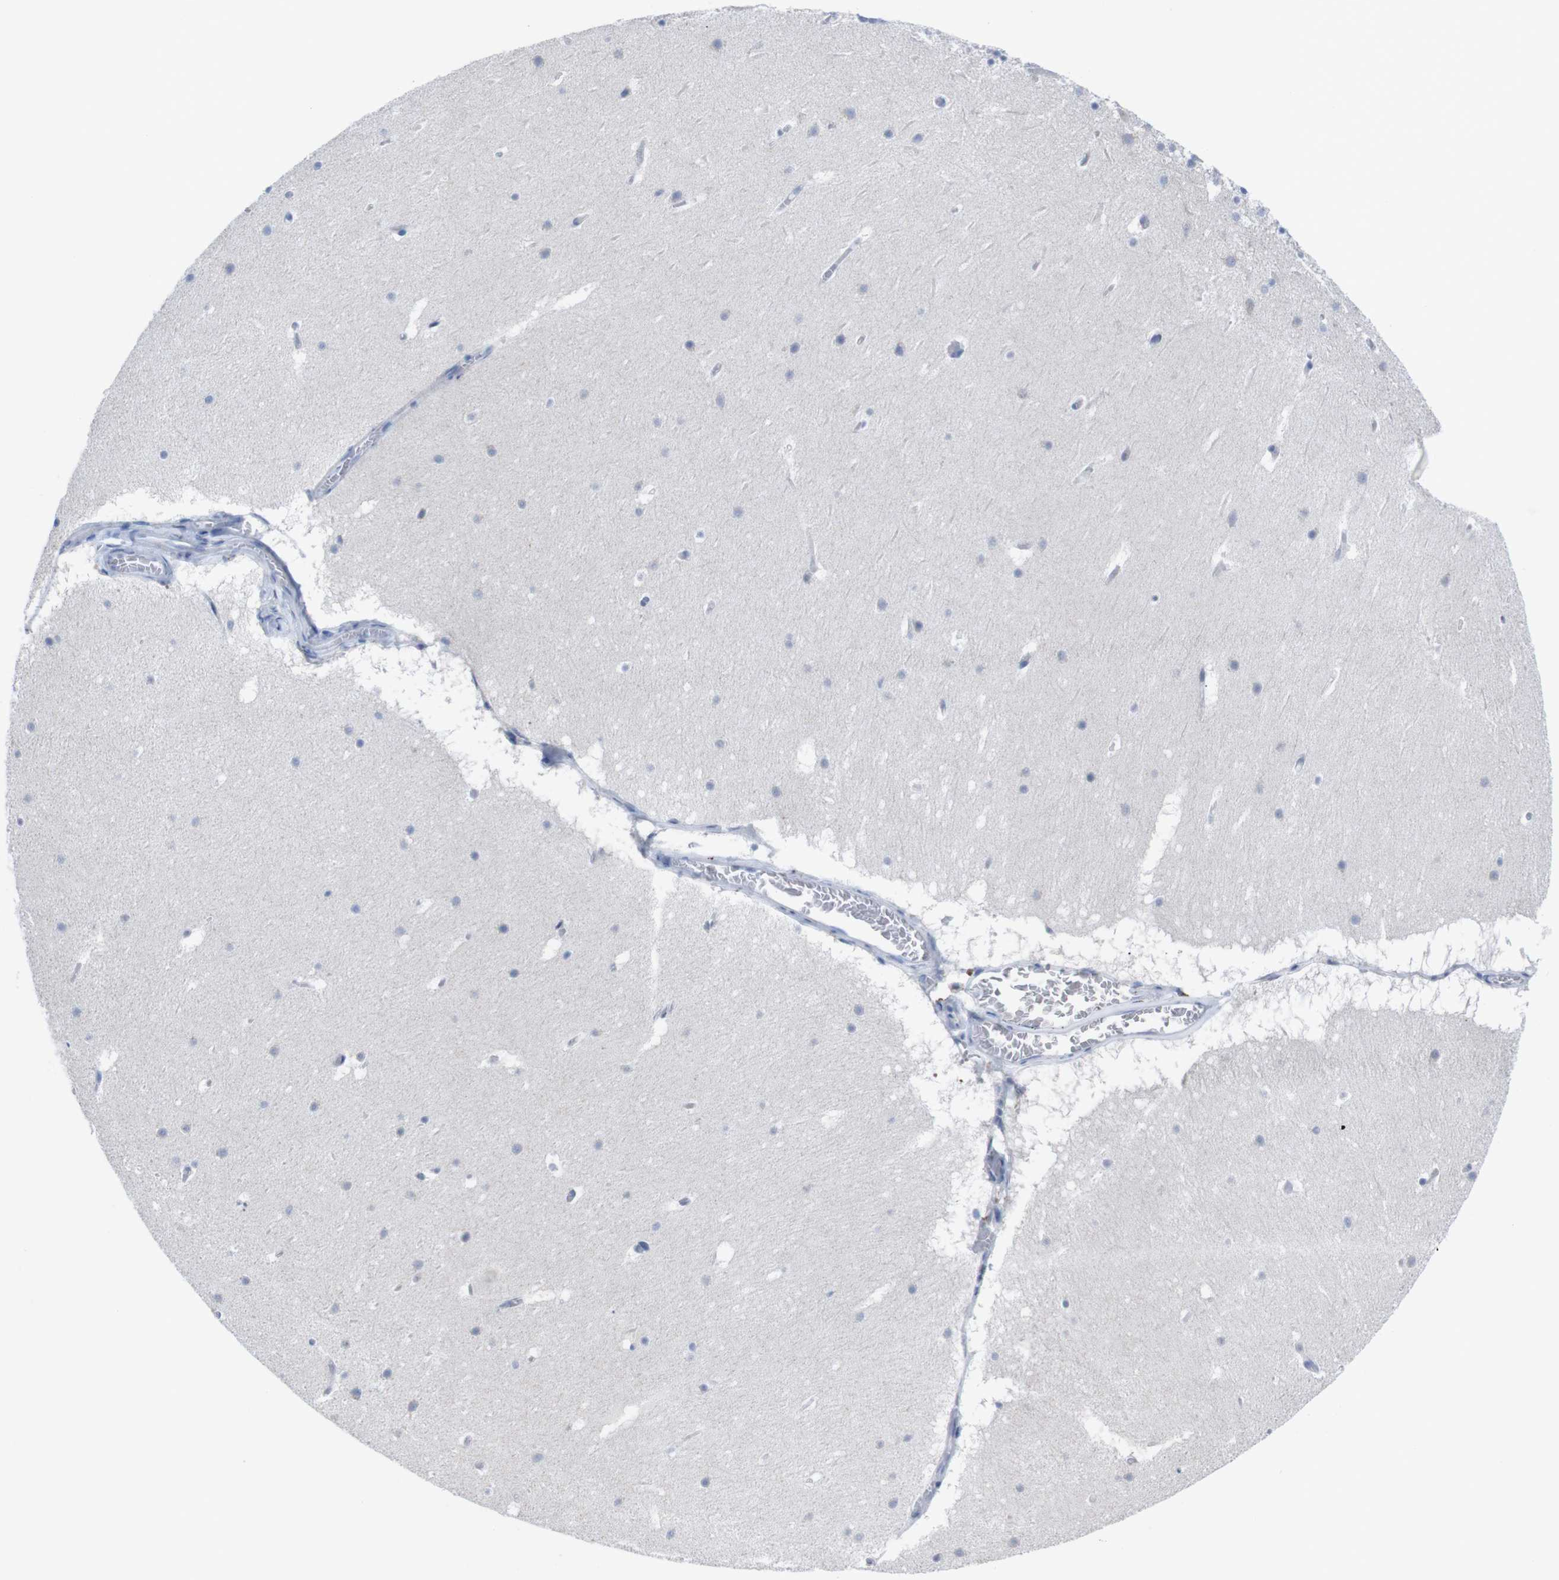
{"staining": {"intensity": "negative", "quantity": "none", "location": "none"}, "tissue": "cerebellum", "cell_type": "Cells in granular layer", "image_type": "normal", "snomed": [{"axis": "morphology", "description": "Normal tissue, NOS"}, {"axis": "topography", "description": "Cerebellum"}], "caption": "The immunohistochemistry (IHC) photomicrograph has no significant staining in cells in granular layer of cerebellum.", "gene": "IRF4", "patient": {"sex": "male", "age": 45}}